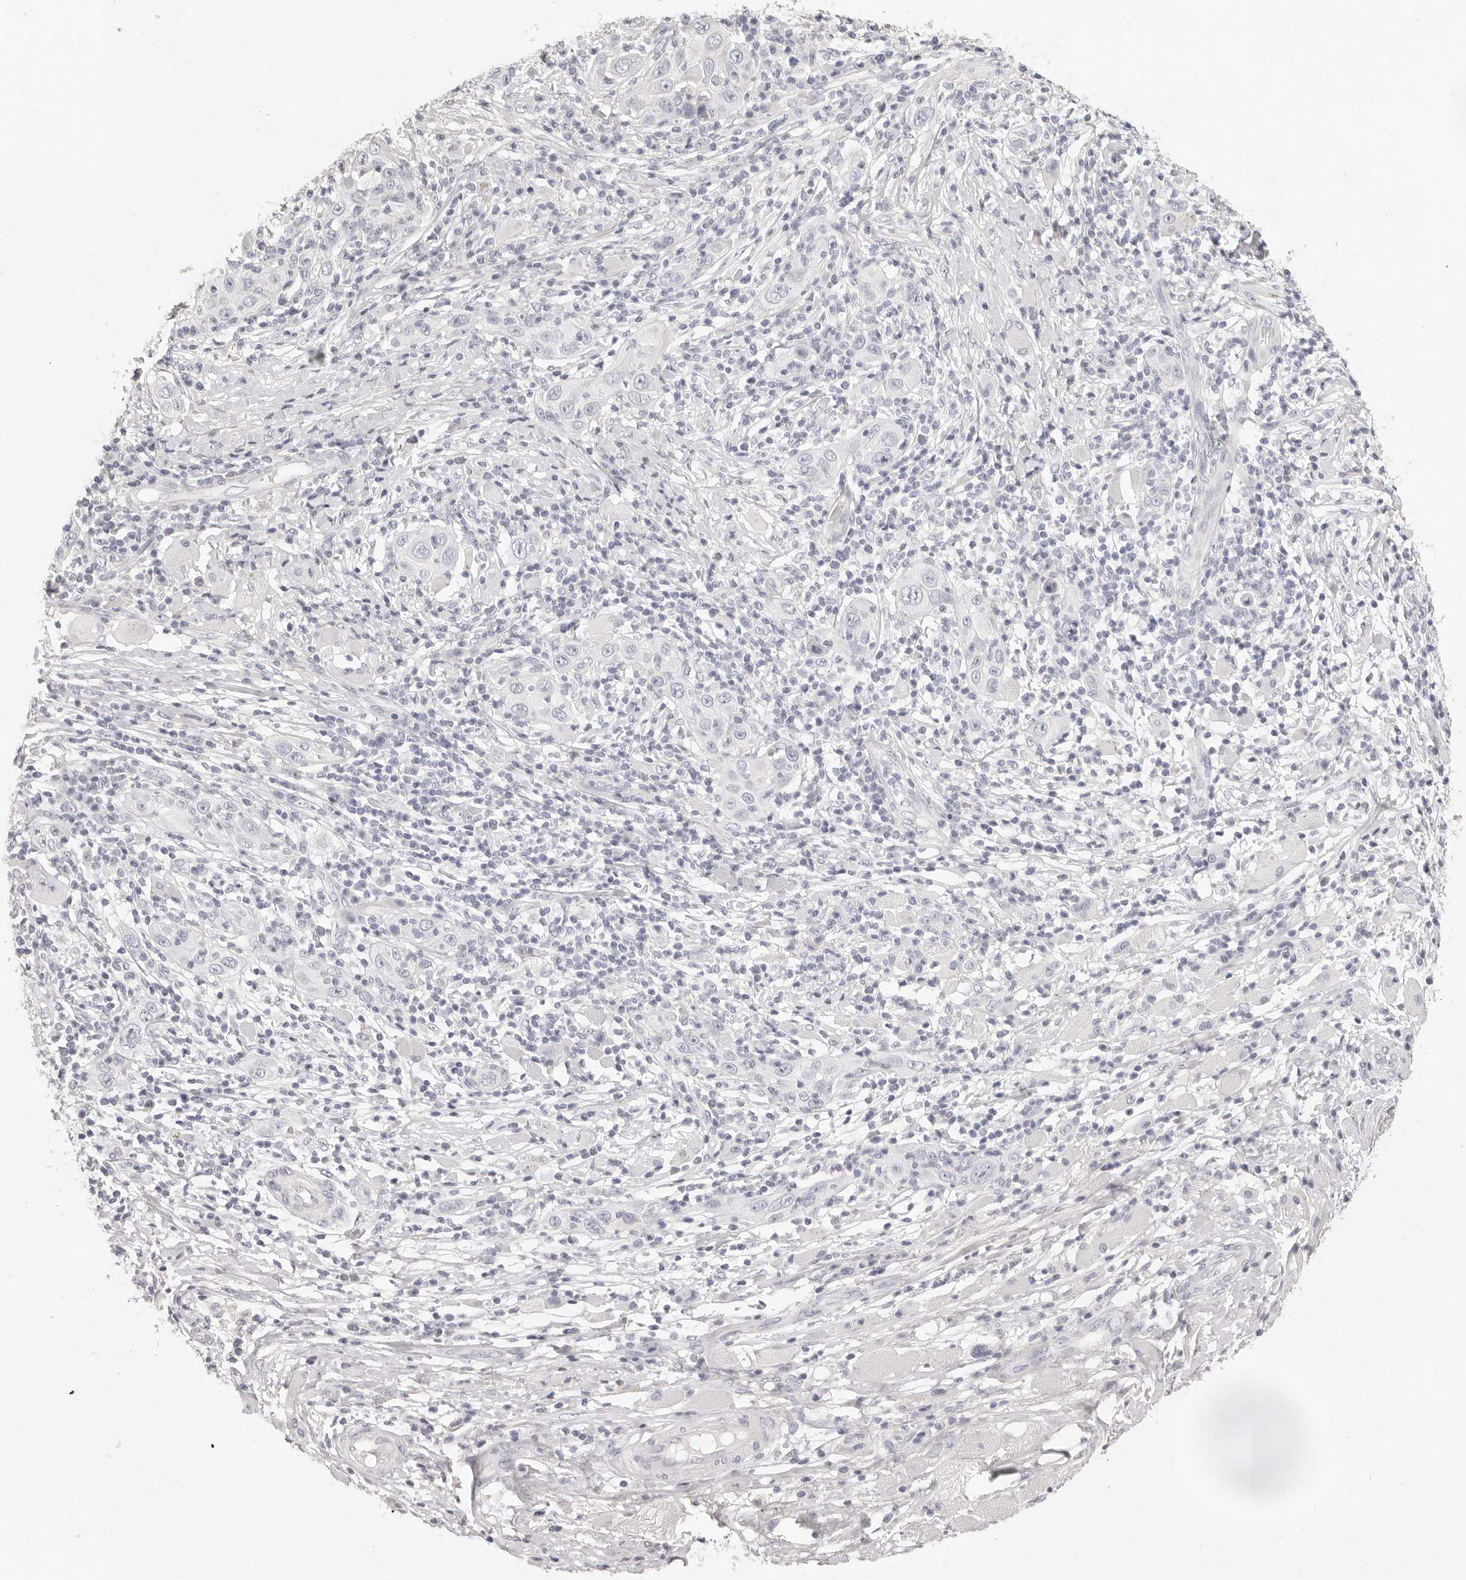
{"staining": {"intensity": "negative", "quantity": "none", "location": "none"}, "tissue": "skin cancer", "cell_type": "Tumor cells", "image_type": "cancer", "snomed": [{"axis": "morphology", "description": "Squamous cell carcinoma, NOS"}, {"axis": "topography", "description": "Skin"}], "caption": "This is an IHC micrograph of squamous cell carcinoma (skin). There is no staining in tumor cells.", "gene": "FABP1", "patient": {"sex": "female", "age": 88}}